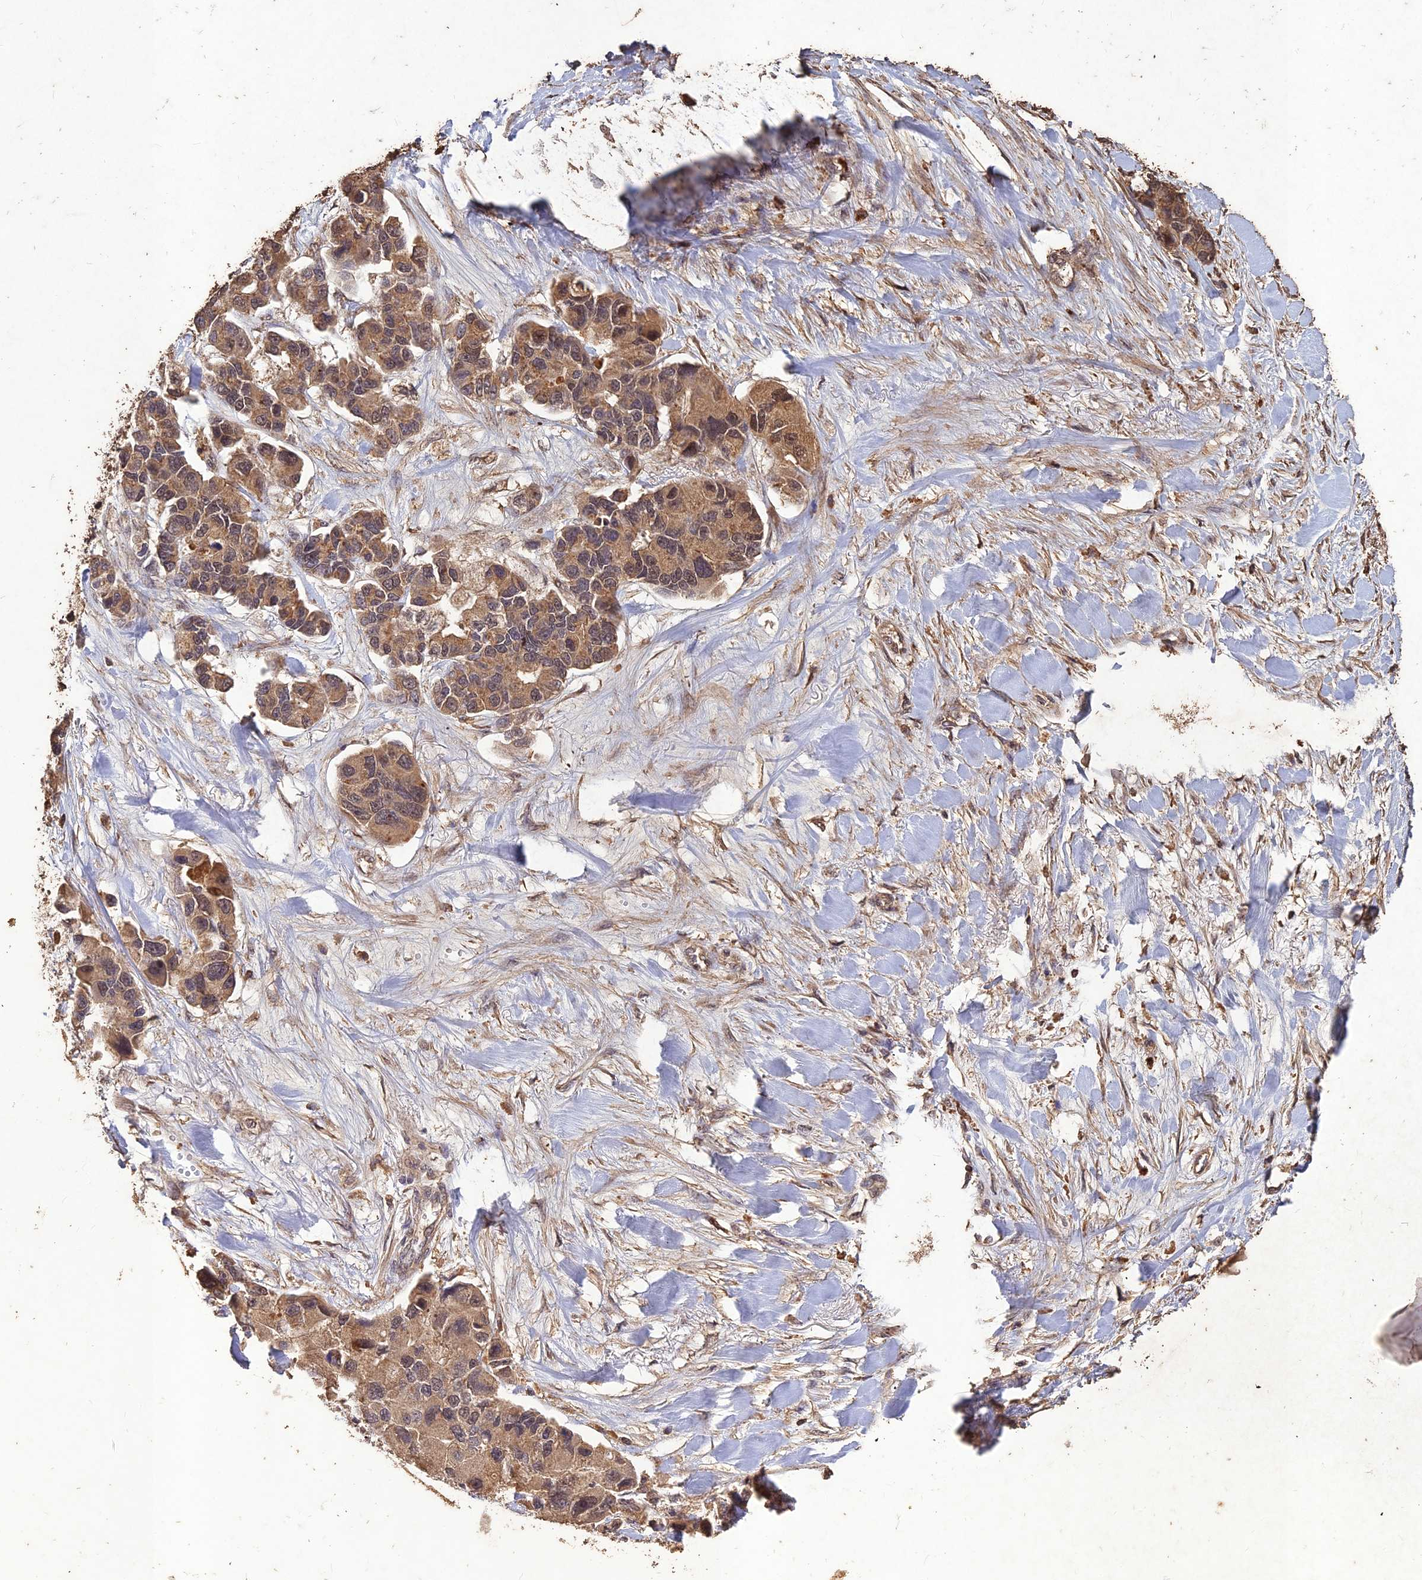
{"staining": {"intensity": "moderate", "quantity": ">75%", "location": "cytoplasmic/membranous,nuclear"}, "tissue": "lung cancer", "cell_type": "Tumor cells", "image_type": "cancer", "snomed": [{"axis": "morphology", "description": "Adenocarcinoma, NOS"}, {"axis": "topography", "description": "Lung"}], "caption": "Brown immunohistochemical staining in human adenocarcinoma (lung) exhibits moderate cytoplasmic/membranous and nuclear staining in approximately >75% of tumor cells.", "gene": "SYMPK", "patient": {"sex": "female", "age": 54}}